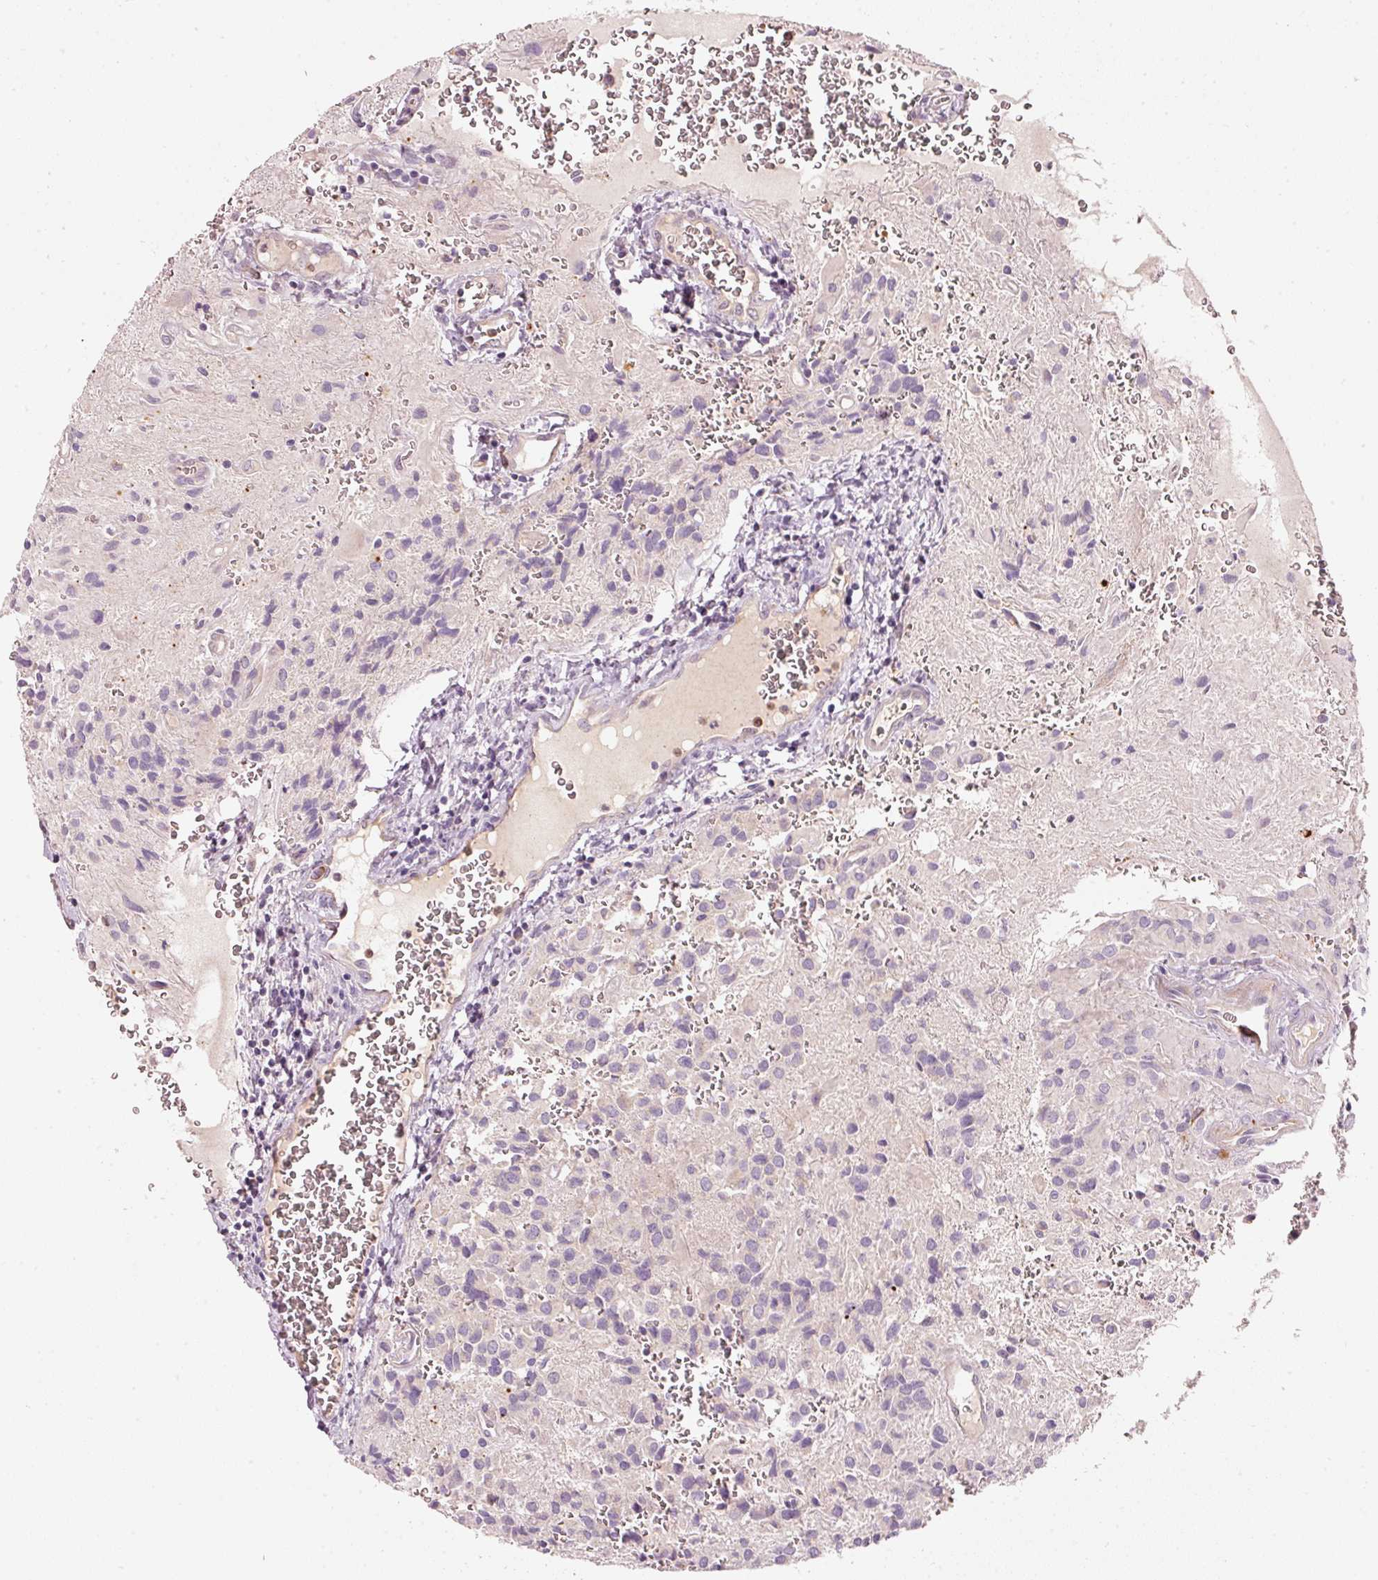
{"staining": {"intensity": "negative", "quantity": "none", "location": "none"}, "tissue": "glioma", "cell_type": "Tumor cells", "image_type": "cancer", "snomed": [{"axis": "morphology", "description": "Glioma, malignant, Low grade"}, {"axis": "topography", "description": "Brain"}], "caption": "DAB immunohistochemical staining of human glioma shows no significant expression in tumor cells.", "gene": "KLHL21", "patient": {"sex": "male", "age": 56}}